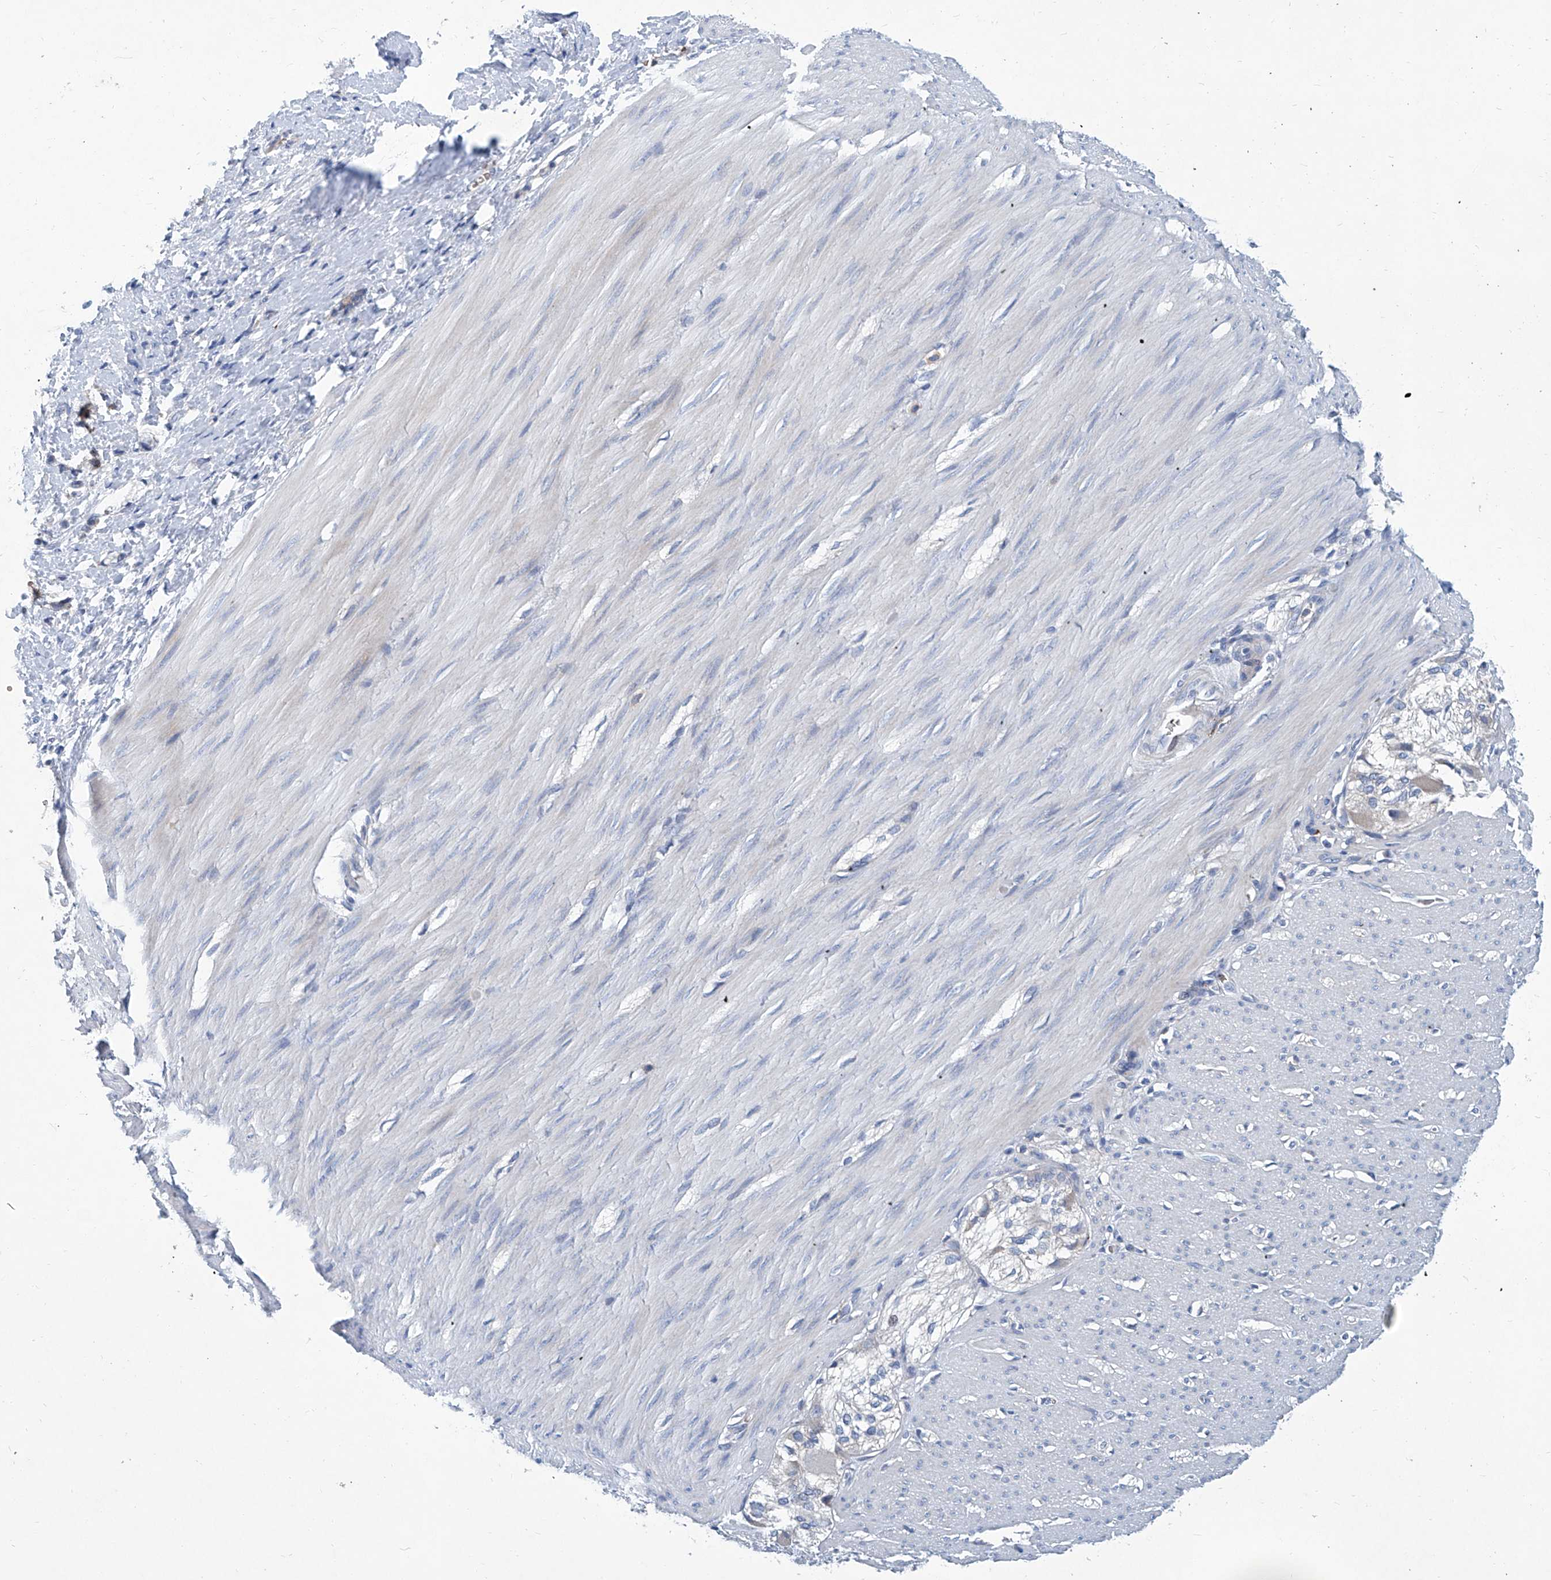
{"staining": {"intensity": "negative", "quantity": "none", "location": "none"}, "tissue": "smooth muscle", "cell_type": "Smooth muscle cells", "image_type": "normal", "snomed": [{"axis": "morphology", "description": "Normal tissue, NOS"}, {"axis": "morphology", "description": "Adenocarcinoma, NOS"}, {"axis": "topography", "description": "Colon"}, {"axis": "topography", "description": "Peripheral nerve tissue"}], "caption": "This histopathology image is of normal smooth muscle stained with IHC to label a protein in brown with the nuclei are counter-stained blue. There is no positivity in smooth muscle cells.", "gene": "FPR2", "patient": {"sex": "male", "age": 14}}